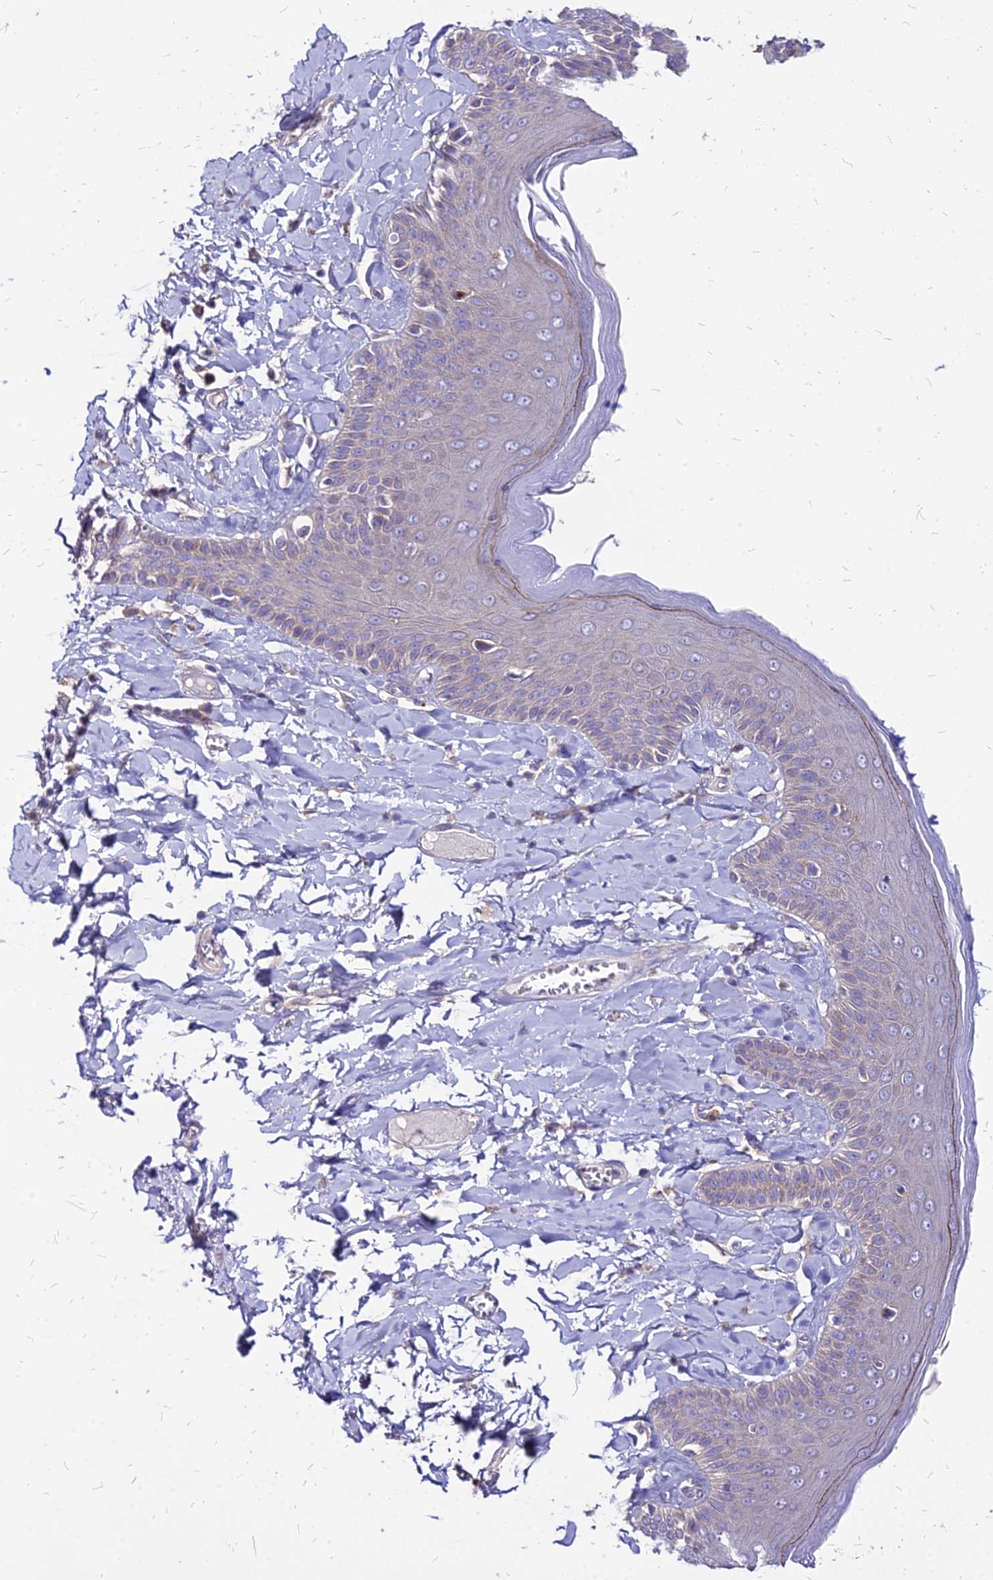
{"staining": {"intensity": "moderate", "quantity": "25%-75%", "location": "cytoplasmic/membranous"}, "tissue": "skin", "cell_type": "Epidermal cells", "image_type": "normal", "snomed": [{"axis": "morphology", "description": "Normal tissue, NOS"}, {"axis": "topography", "description": "Anal"}], "caption": "The image exhibits immunohistochemical staining of unremarkable skin. There is moderate cytoplasmic/membranous positivity is appreciated in about 25%-75% of epidermal cells. The staining was performed using DAB (3,3'-diaminobenzidine) to visualize the protein expression in brown, while the nuclei were stained in blue with hematoxylin (Magnification: 20x).", "gene": "COMMD10", "patient": {"sex": "male", "age": 69}}